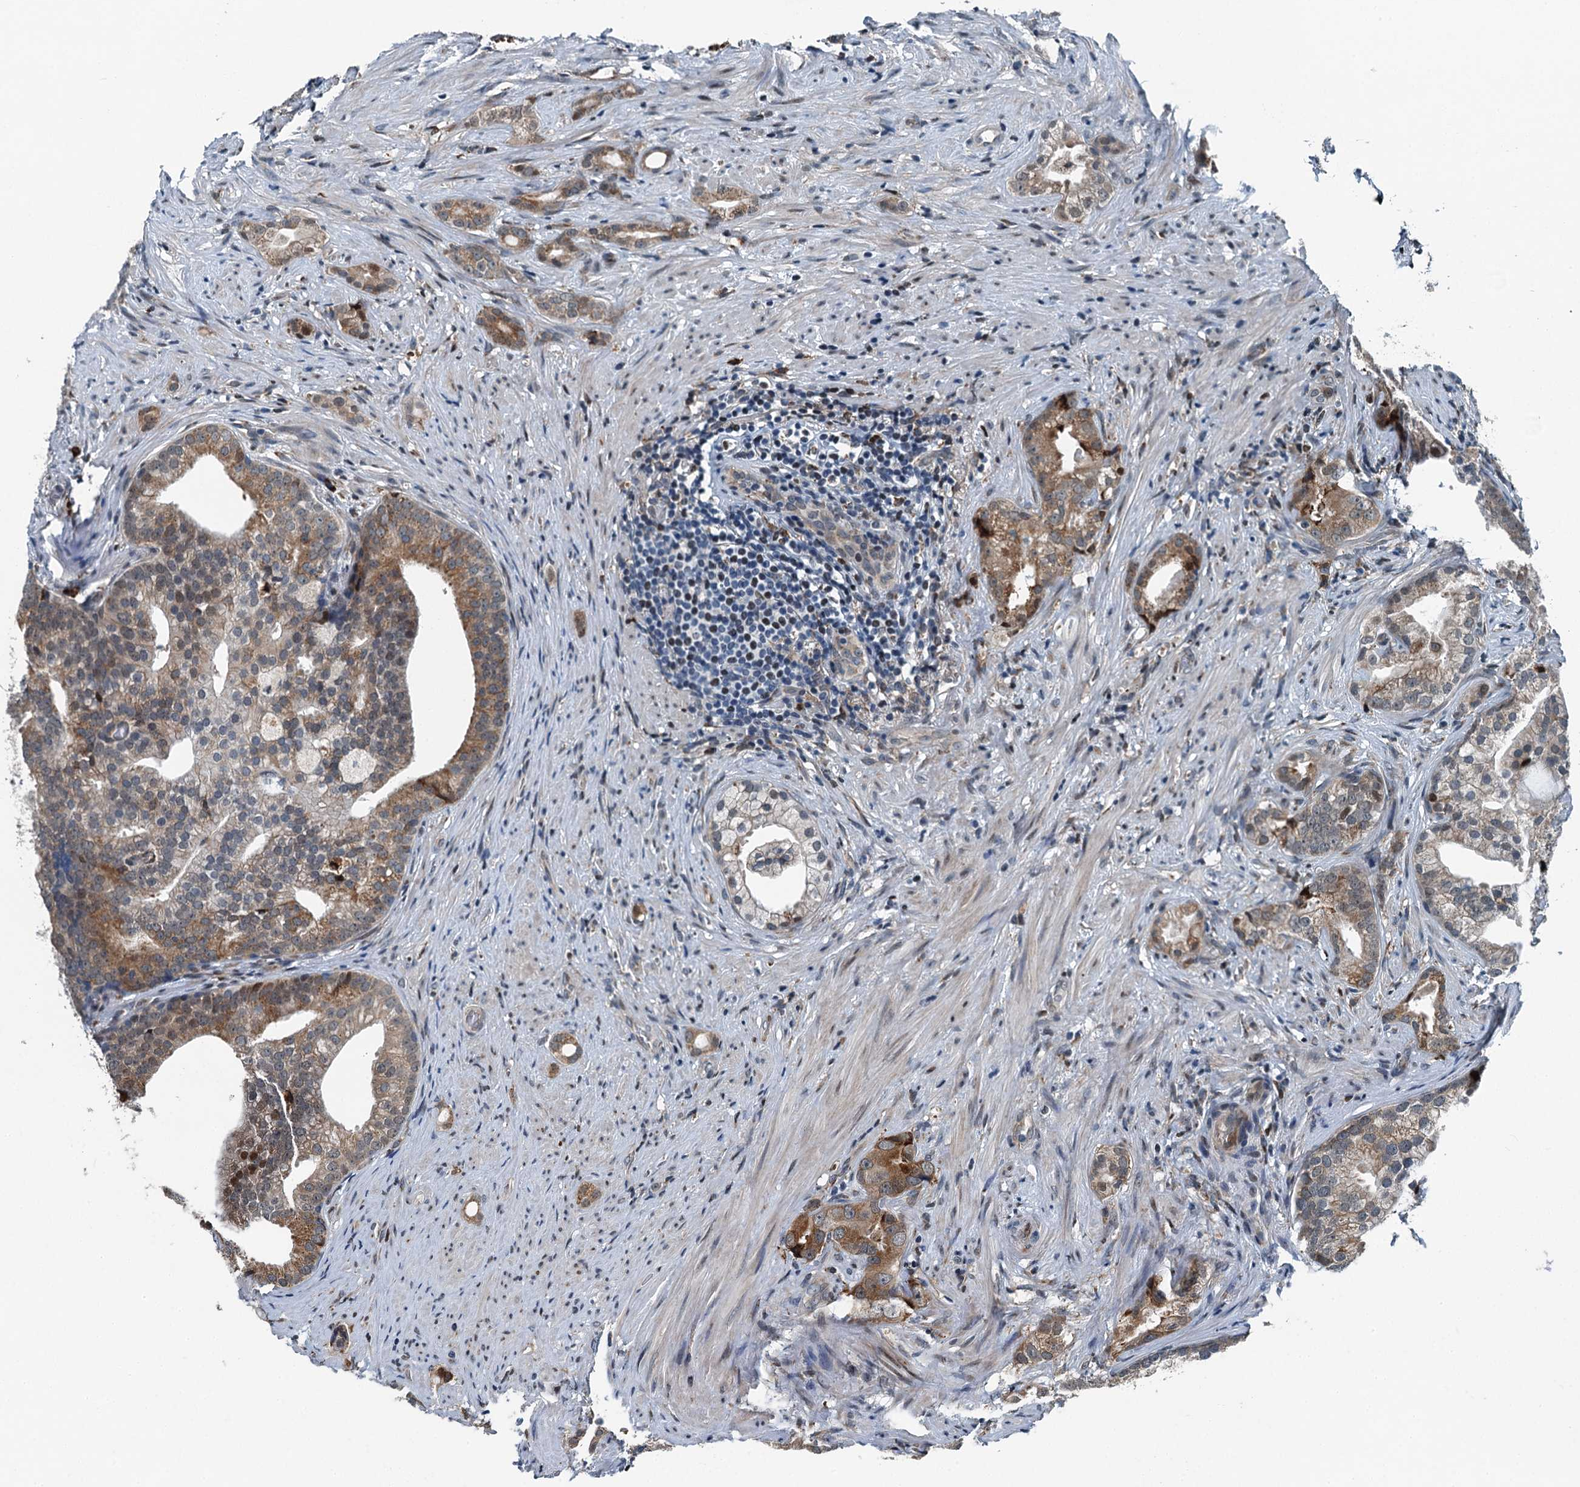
{"staining": {"intensity": "moderate", "quantity": ">75%", "location": "cytoplasmic/membranous"}, "tissue": "prostate cancer", "cell_type": "Tumor cells", "image_type": "cancer", "snomed": [{"axis": "morphology", "description": "Adenocarcinoma, Low grade"}, {"axis": "topography", "description": "Prostate"}], "caption": "Moderate cytoplasmic/membranous expression is present in about >75% of tumor cells in prostate adenocarcinoma (low-grade). Nuclei are stained in blue.", "gene": "TAMALIN", "patient": {"sex": "male", "age": 71}}